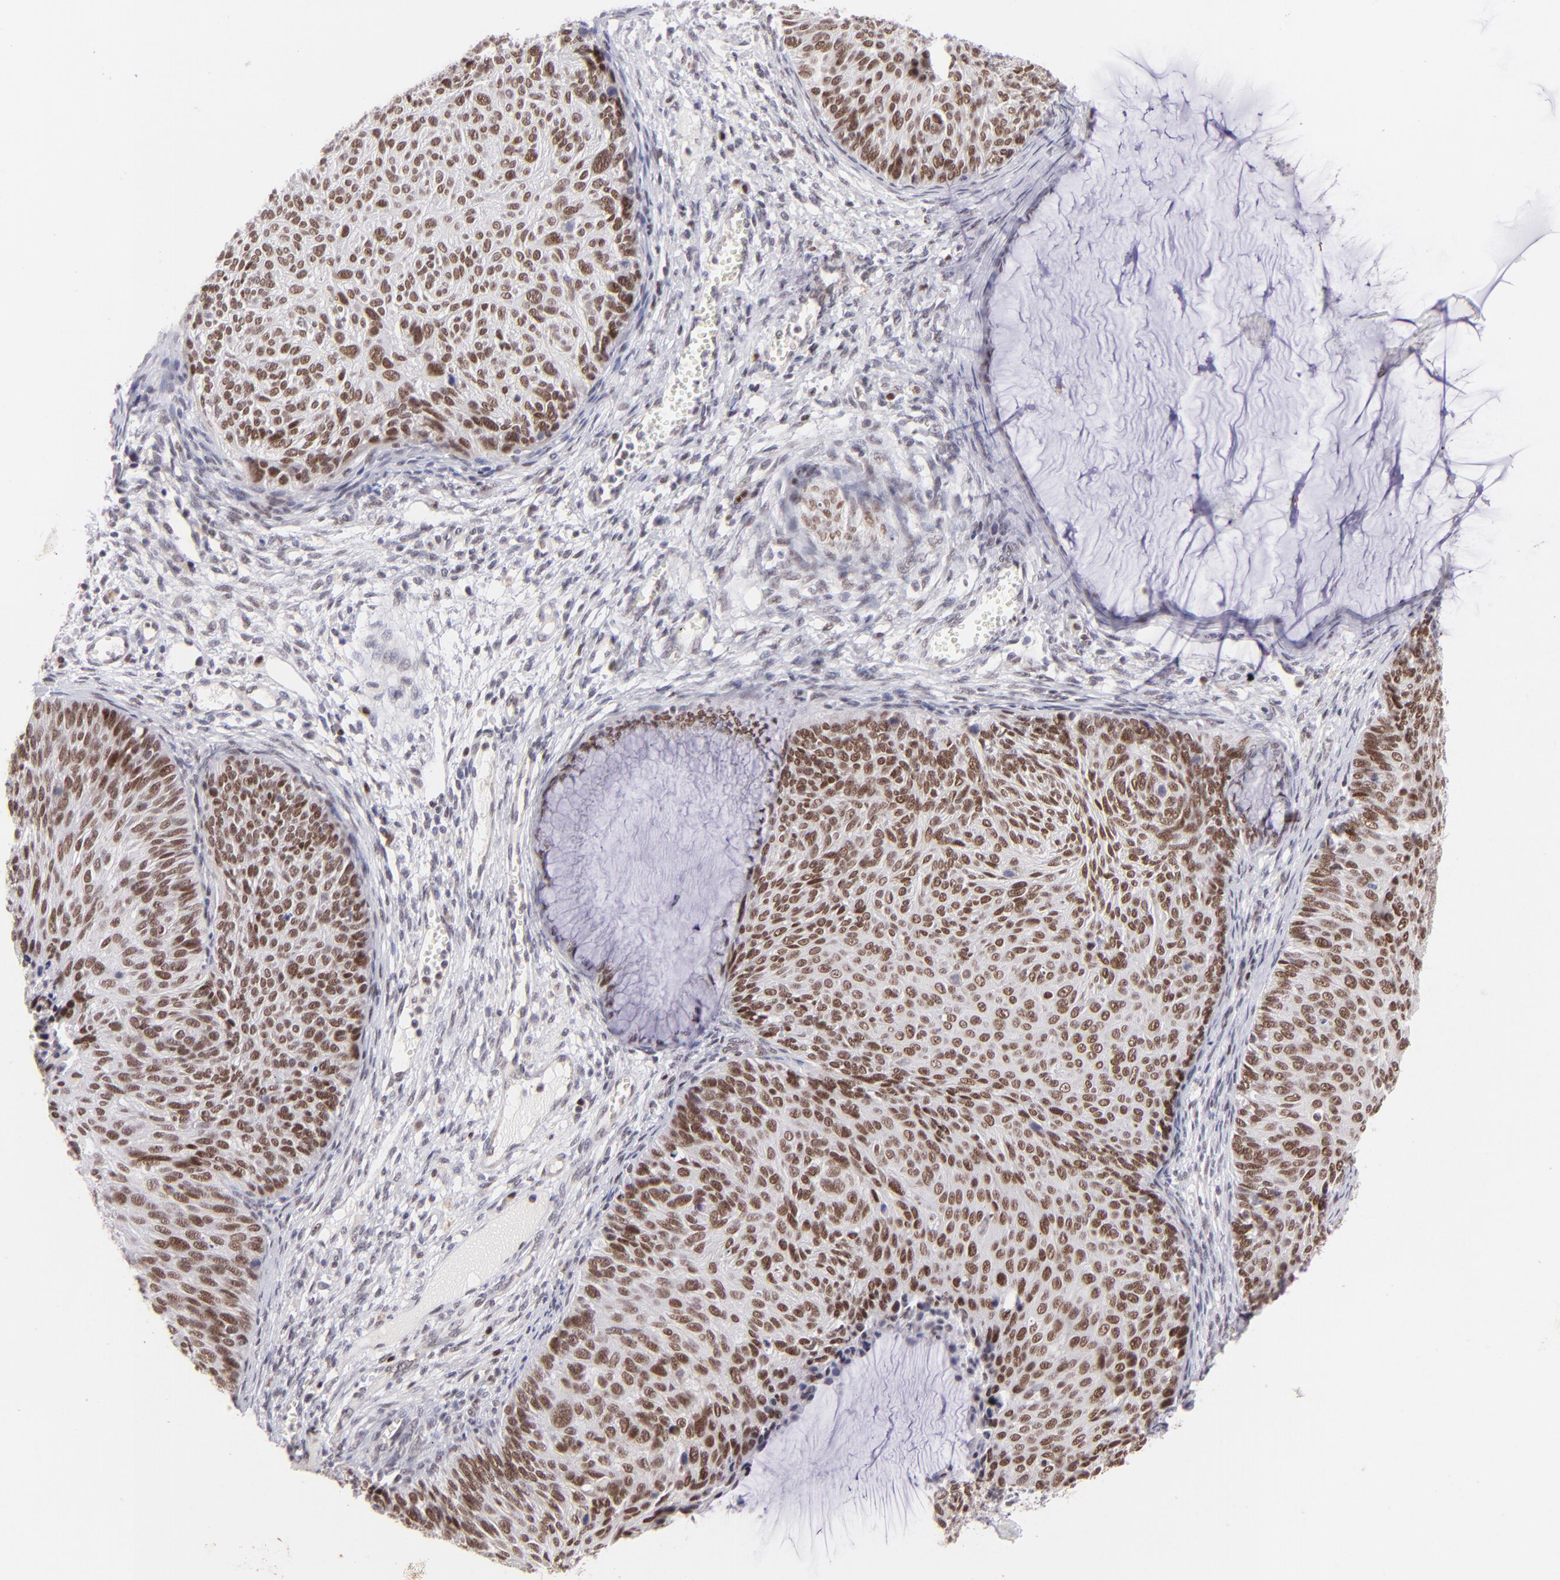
{"staining": {"intensity": "strong", "quantity": ">75%", "location": "nuclear"}, "tissue": "cervical cancer", "cell_type": "Tumor cells", "image_type": "cancer", "snomed": [{"axis": "morphology", "description": "Squamous cell carcinoma, NOS"}, {"axis": "topography", "description": "Cervix"}], "caption": "Protein expression analysis of human squamous cell carcinoma (cervical) reveals strong nuclear expression in about >75% of tumor cells.", "gene": "POU2F1", "patient": {"sex": "female", "age": 36}}